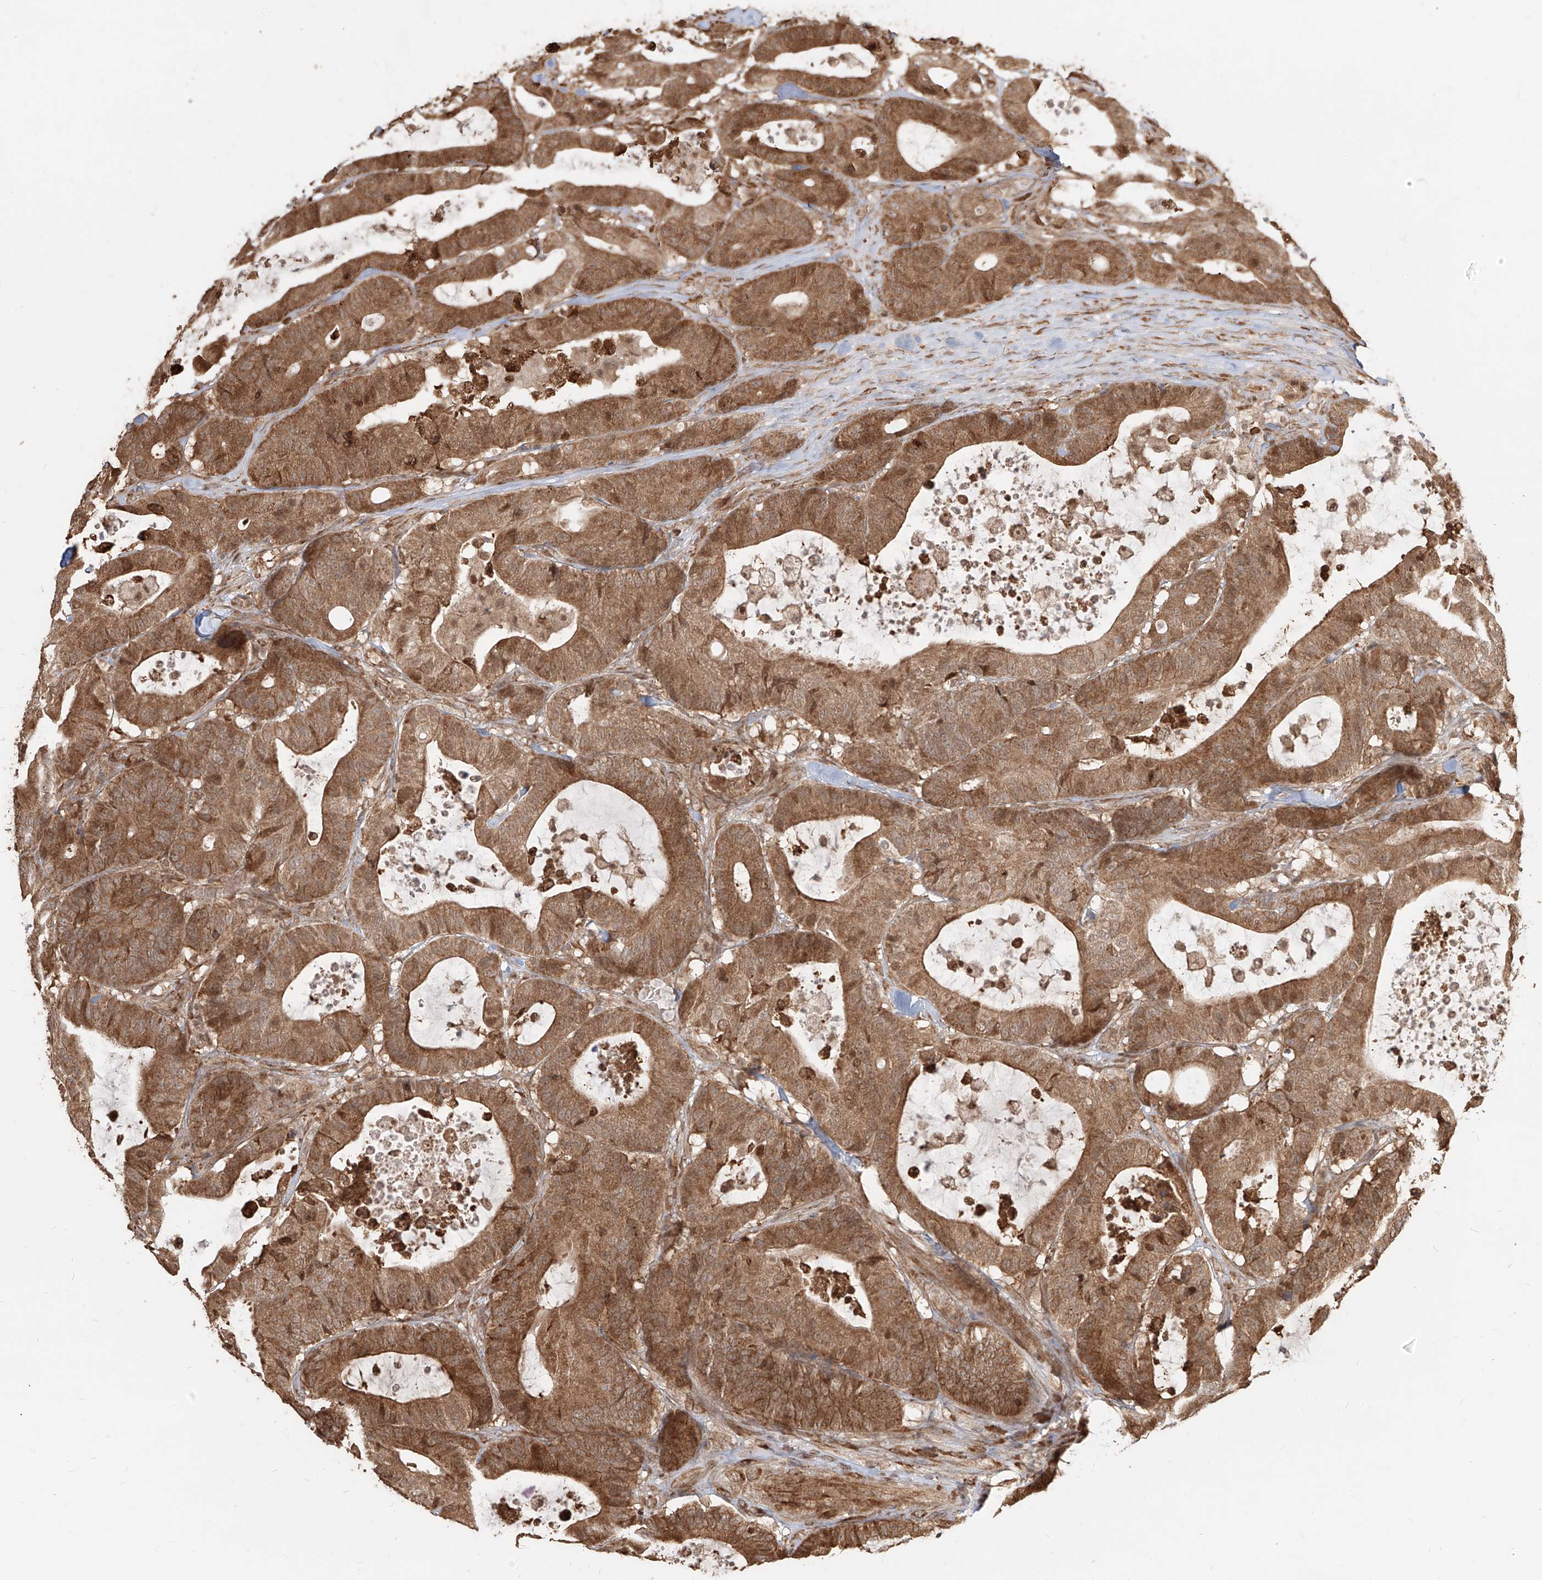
{"staining": {"intensity": "moderate", "quantity": ">75%", "location": "cytoplasmic/membranous"}, "tissue": "colorectal cancer", "cell_type": "Tumor cells", "image_type": "cancer", "snomed": [{"axis": "morphology", "description": "Adenocarcinoma, NOS"}, {"axis": "topography", "description": "Colon"}], "caption": "The image reveals staining of colorectal cancer (adenocarcinoma), revealing moderate cytoplasmic/membranous protein expression (brown color) within tumor cells. (DAB IHC with brightfield microscopy, high magnification).", "gene": "UBE2K", "patient": {"sex": "female", "age": 84}}